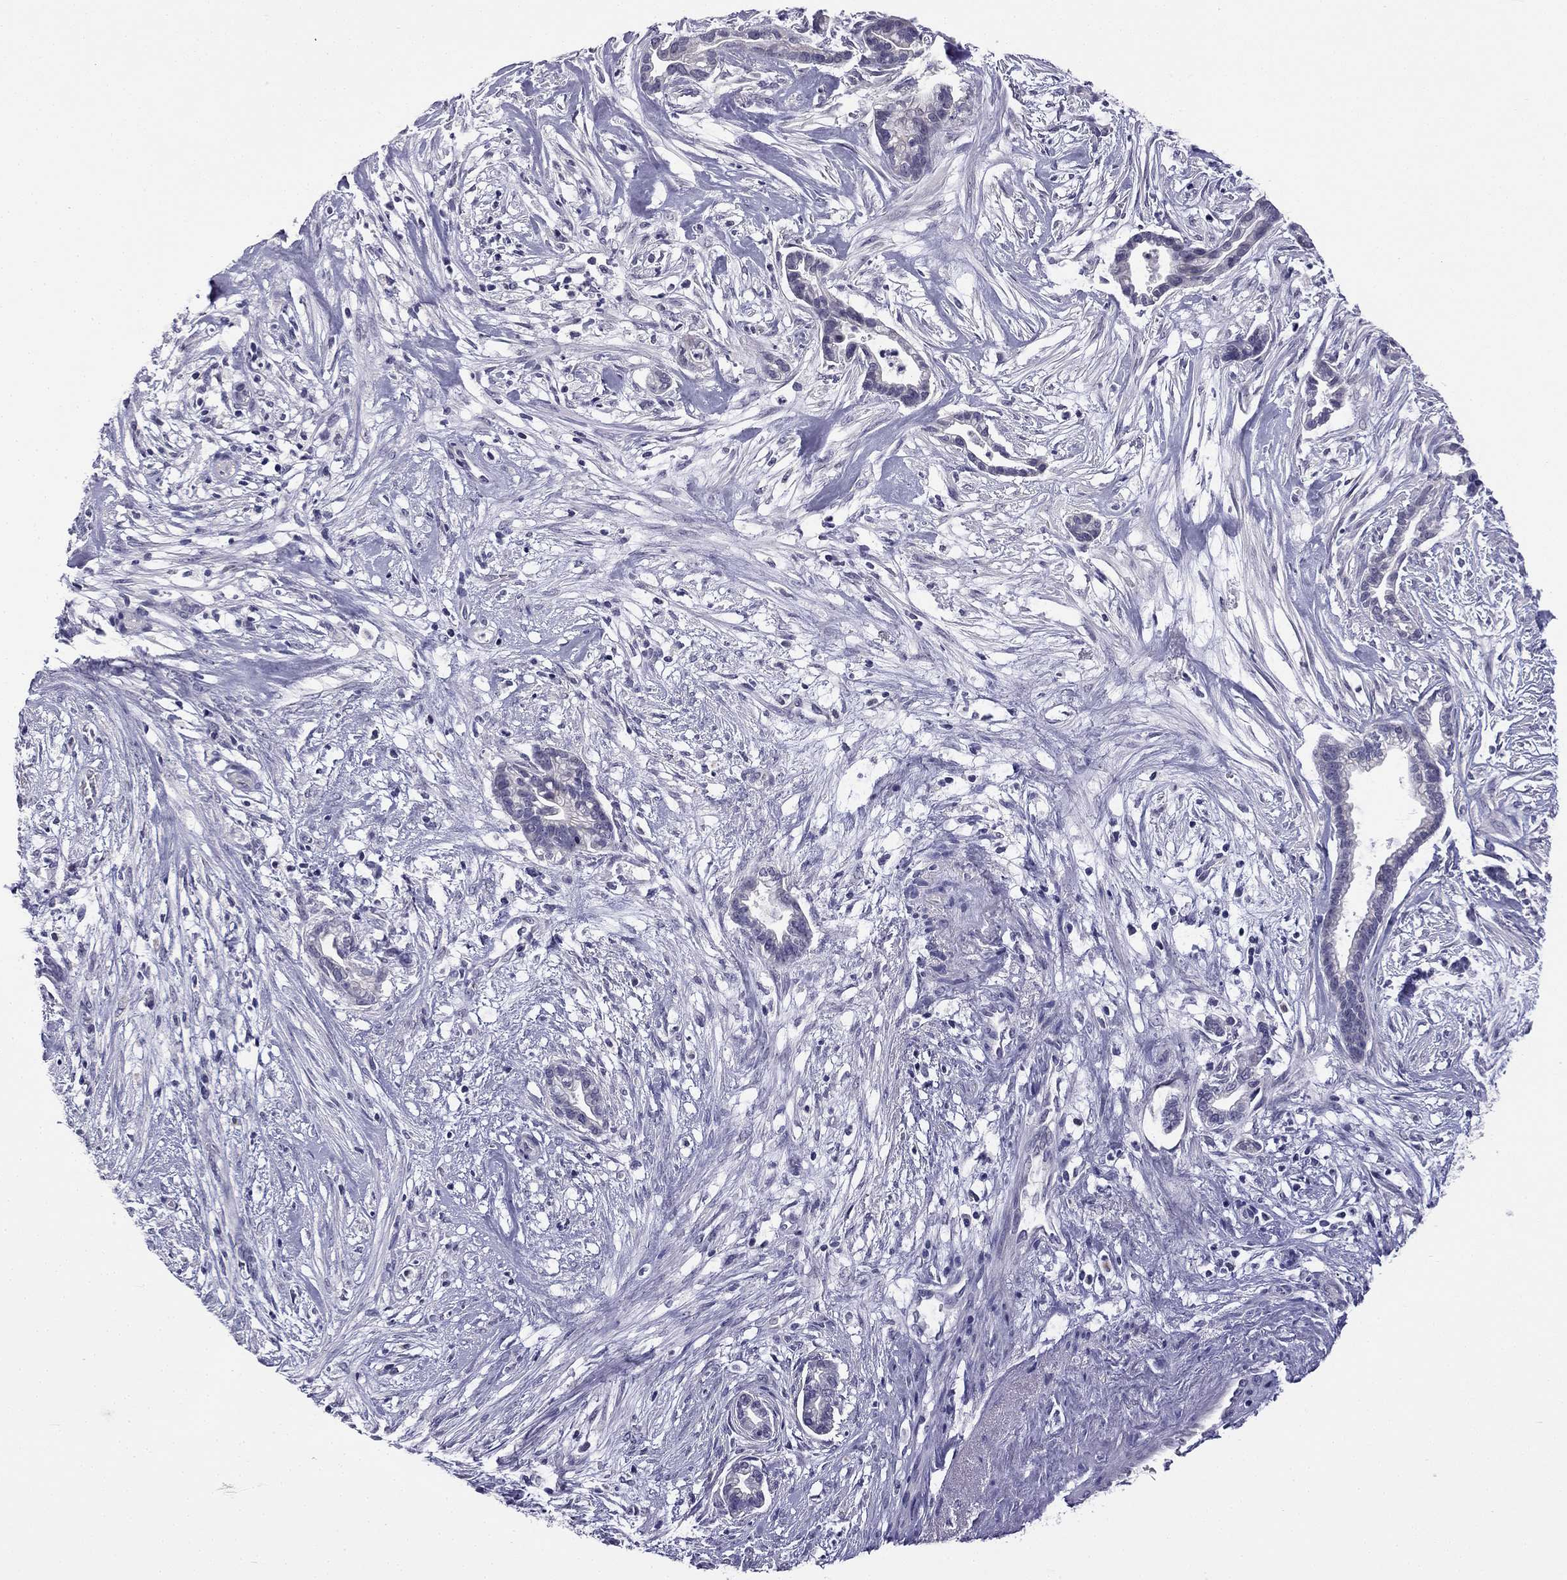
{"staining": {"intensity": "negative", "quantity": "none", "location": "none"}, "tissue": "cervical cancer", "cell_type": "Tumor cells", "image_type": "cancer", "snomed": [{"axis": "morphology", "description": "Adenocarcinoma, NOS"}, {"axis": "topography", "description": "Cervix"}], "caption": "IHC of human cervical cancer (adenocarcinoma) displays no expression in tumor cells.", "gene": "C5orf49", "patient": {"sex": "female", "age": 62}}